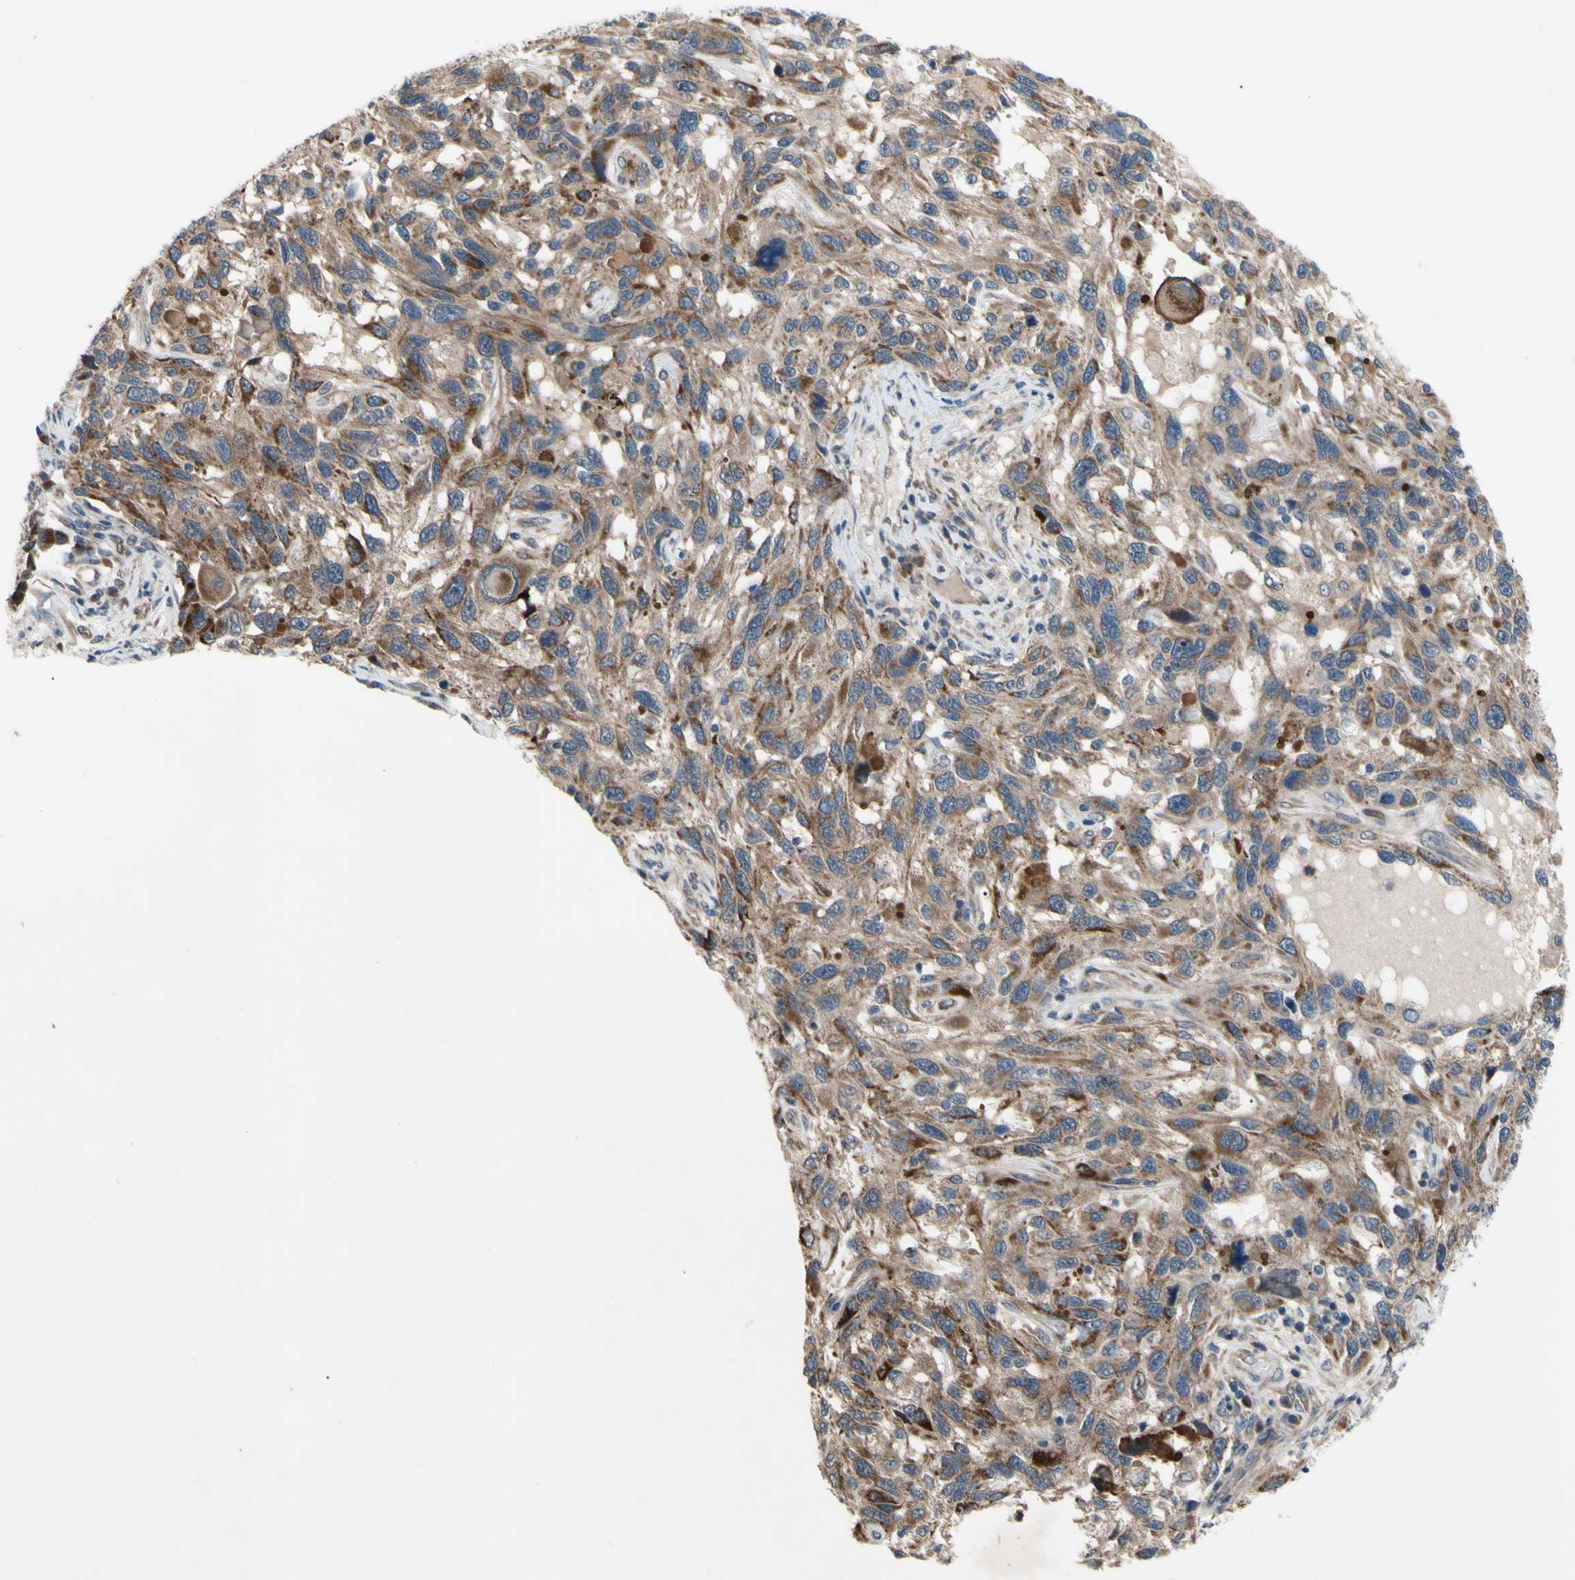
{"staining": {"intensity": "moderate", "quantity": ">75%", "location": "cytoplasmic/membranous"}, "tissue": "melanoma", "cell_type": "Tumor cells", "image_type": "cancer", "snomed": [{"axis": "morphology", "description": "Malignant melanoma, NOS"}, {"axis": "topography", "description": "Skin"}], "caption": "Human melanoma stained with a brown dye reveals moderate cytoplasmic/membranous positive positivity in approximately >75% of tumor cells.", "gene": "SVIL", "patient": {"sex": "male", "age": 53}}